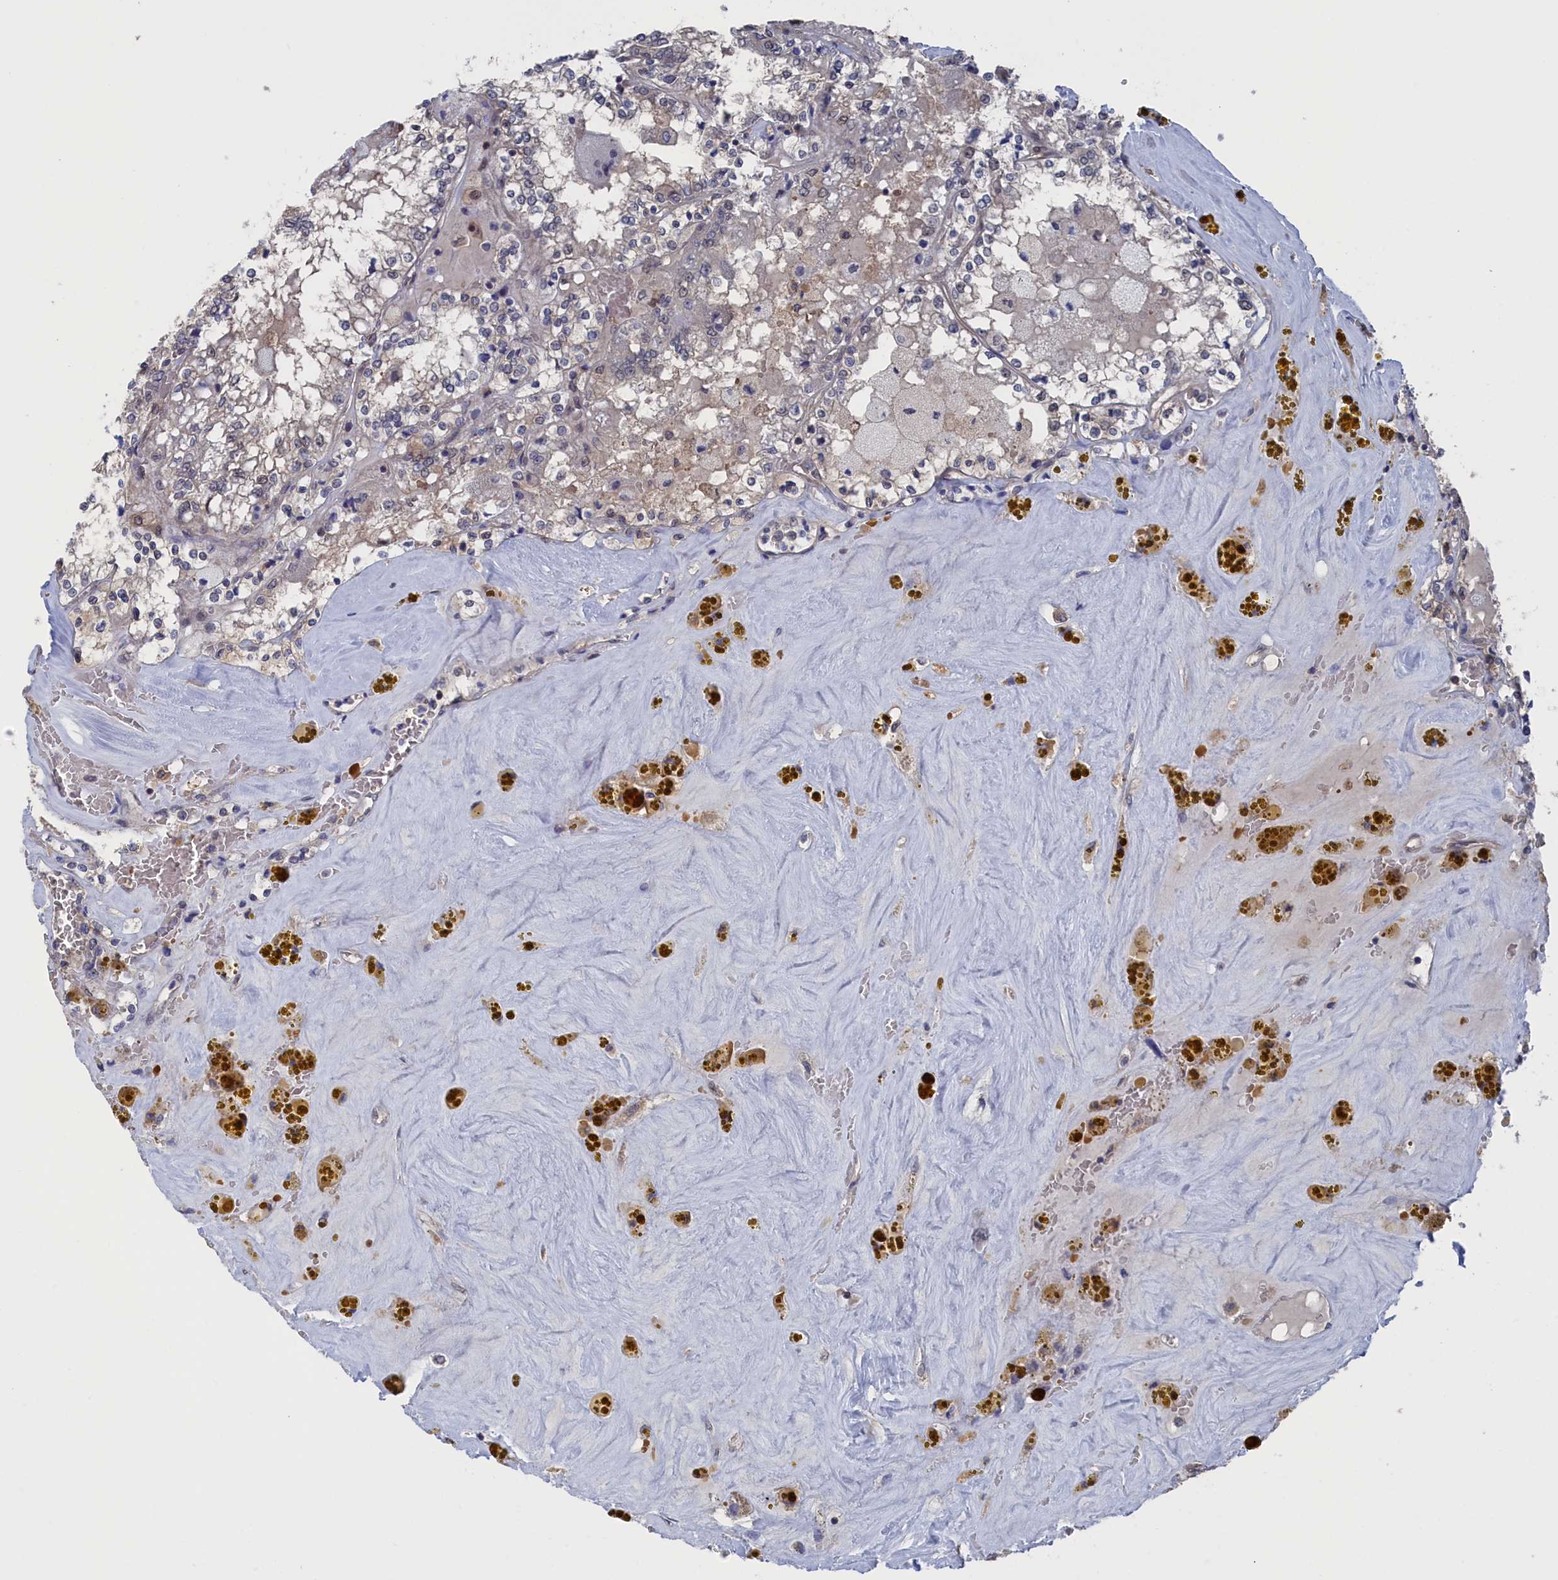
{"staining": {"intensity": "negative", "quantity": "none", "location": "none"}, "tissue": "renal cancer", "cell_type": "Tumor cells", "image_type": "cancer", "snomed": [{"axis": "morphology", "description": "Adenocarcinoma, NOS"}, {"axis": "topography", "description": "Kidney"}], "caption": "High magnification brightfield microscopy of adenocarcinoma (renal) stained with DAB (3,3'-diaminobenzidine) (brown) and counterstained with hematoxylin (blue): tumor cells show no significant expression. Brightfield microscopy of IHC stained with DAB (3,3'-diaminobenzidine) (brown) and hematoxylin (blue), captured at high magnification.", "gene": "NUTF2", "patient": {"sex": "female", "age": 56}}